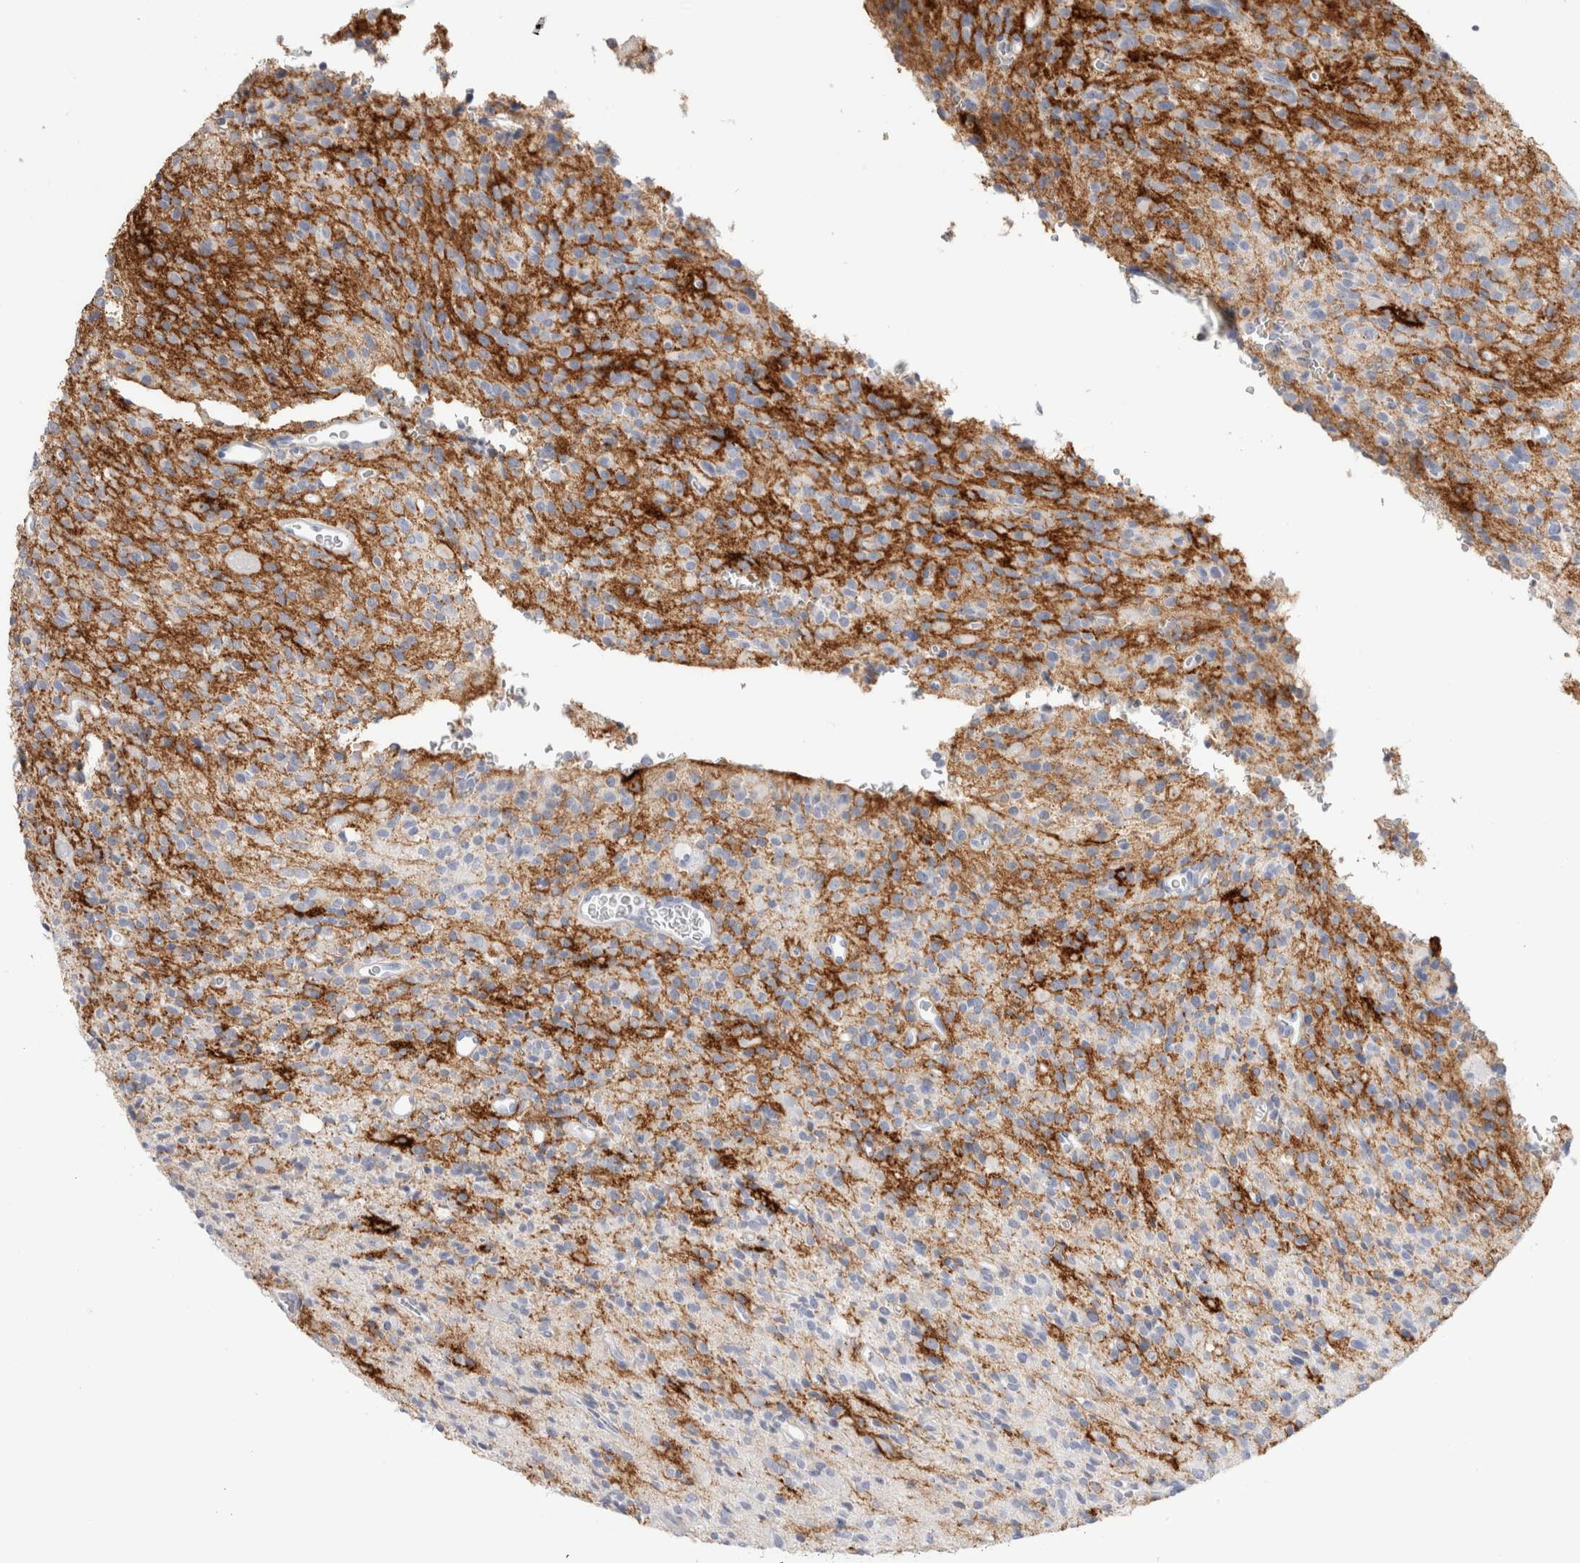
{"staining": {"intensity": "negative", "quantity": "none", "location": "none"}, "tissue": "glioma", "cell_type": "Tumor cells", "image_type": "cancer", "snomed": [{"axis": "morphology", "description": "Glioma, malignant, High grade"}, {"axis": "topography", "description": "Brain"}], "caption": "Histopathology image shows no protein staining in tumor cells of glioma tissue.", "gene": "CD38", "patient": {"sex": "male", "age": 34}}